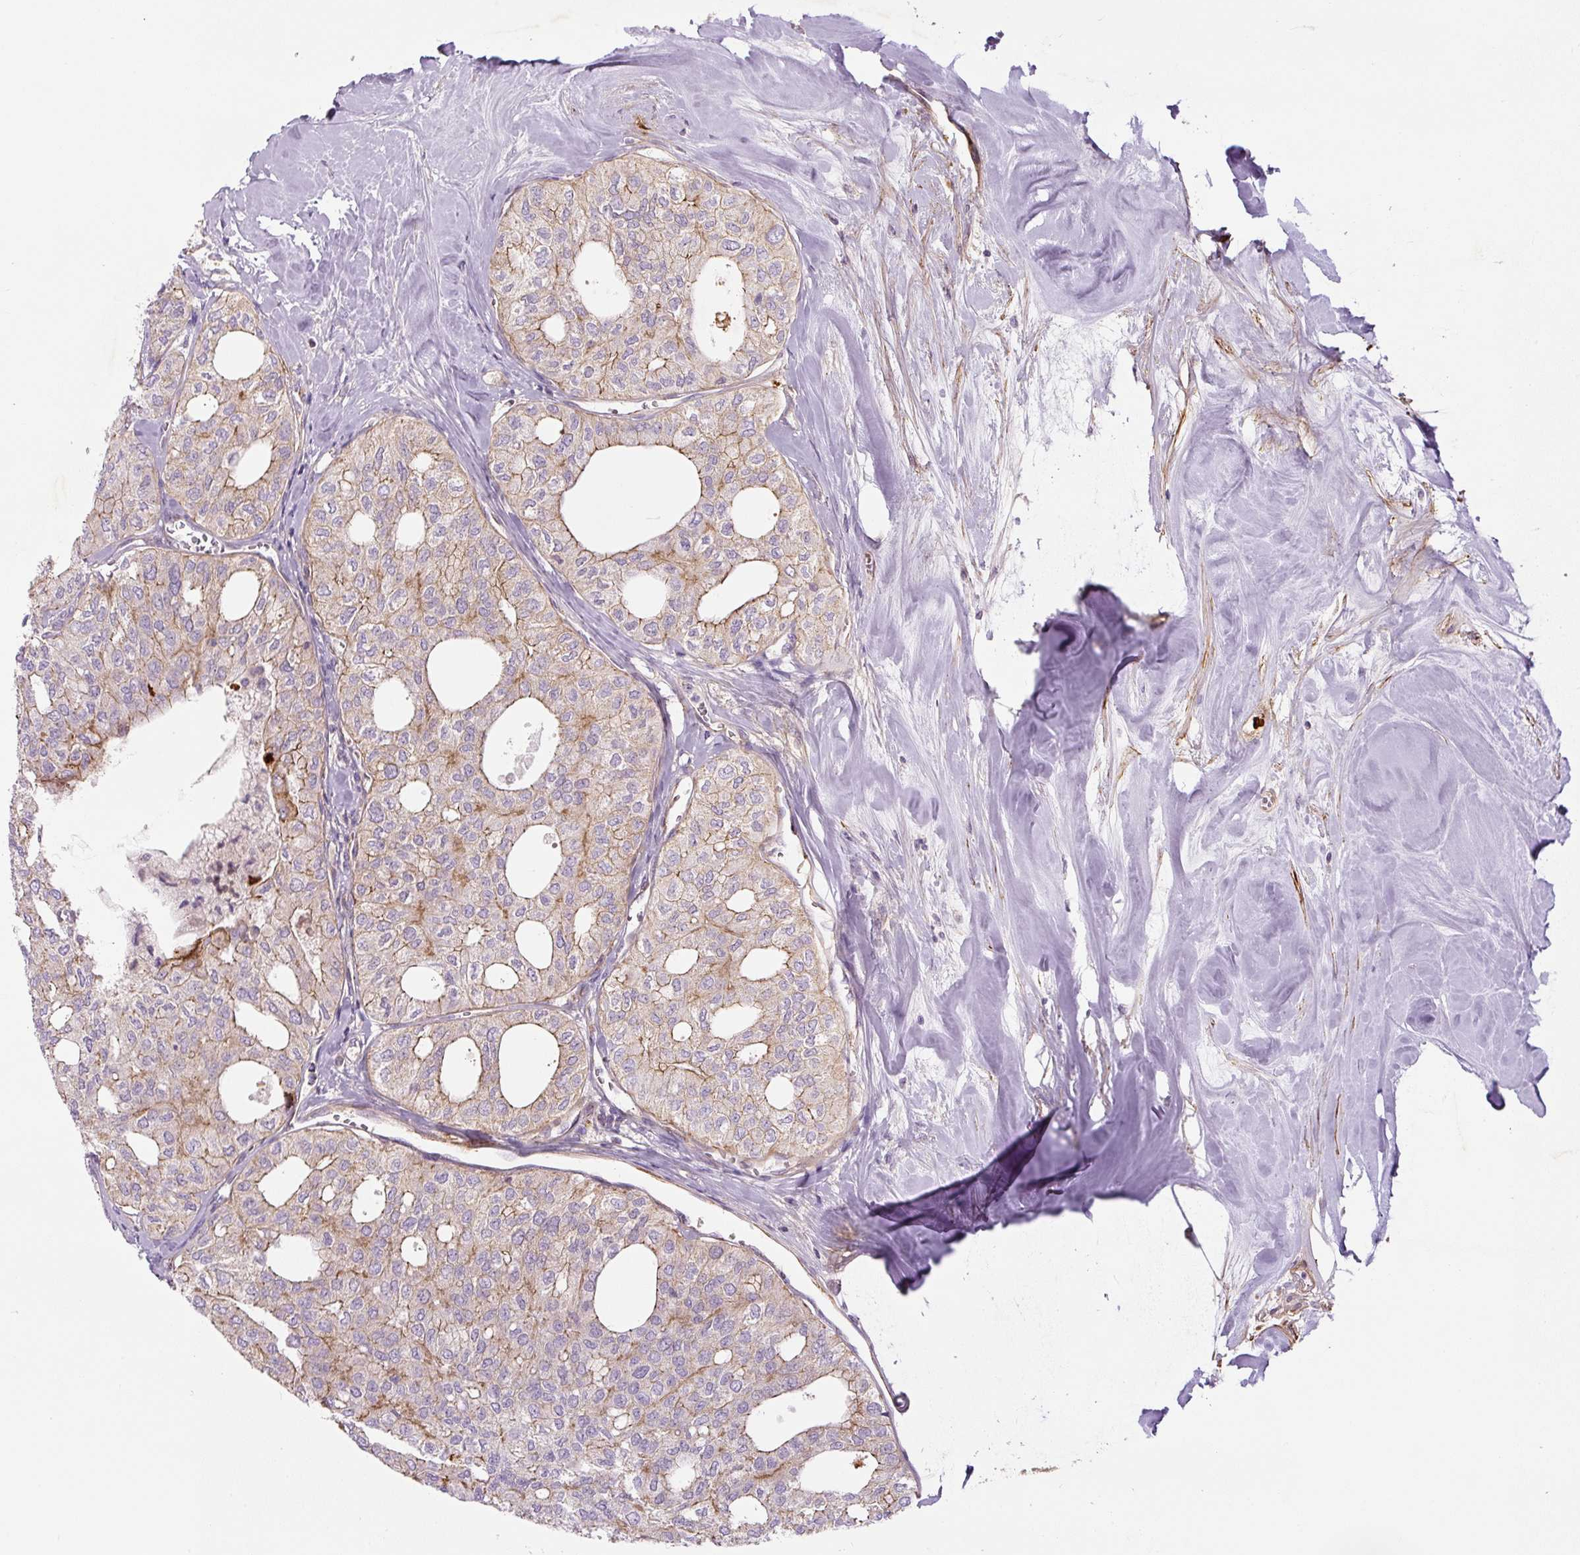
{"staining": {"intensity": "weak", "quantity": "25%-75%", "location": "cytoplasmic/membranous"}, "tissue": "thyroid cancer", "cell_type": "Tumor cells", "image_type": "cancer", "snomed": [{"axis": "morphology", "description": "Follicular adenoma carcinoma, NOS"}, {"axis": "topography", "description": "Thyroid gland"}], "caption": "The image shows staining of thyroid follicular adenoma carcinoma, revealing weak cytoplasmic/membranous protein expression (brown color) within tumor cells. The protein of interest is stained brown, and the nuclei are stained in blue (DAB (3,3'-diaminobenzidine) IHC with brightfield microscopy, high magnification).", "gene": "CCNI2", "patient": {"sex": "male", "age": 75}}